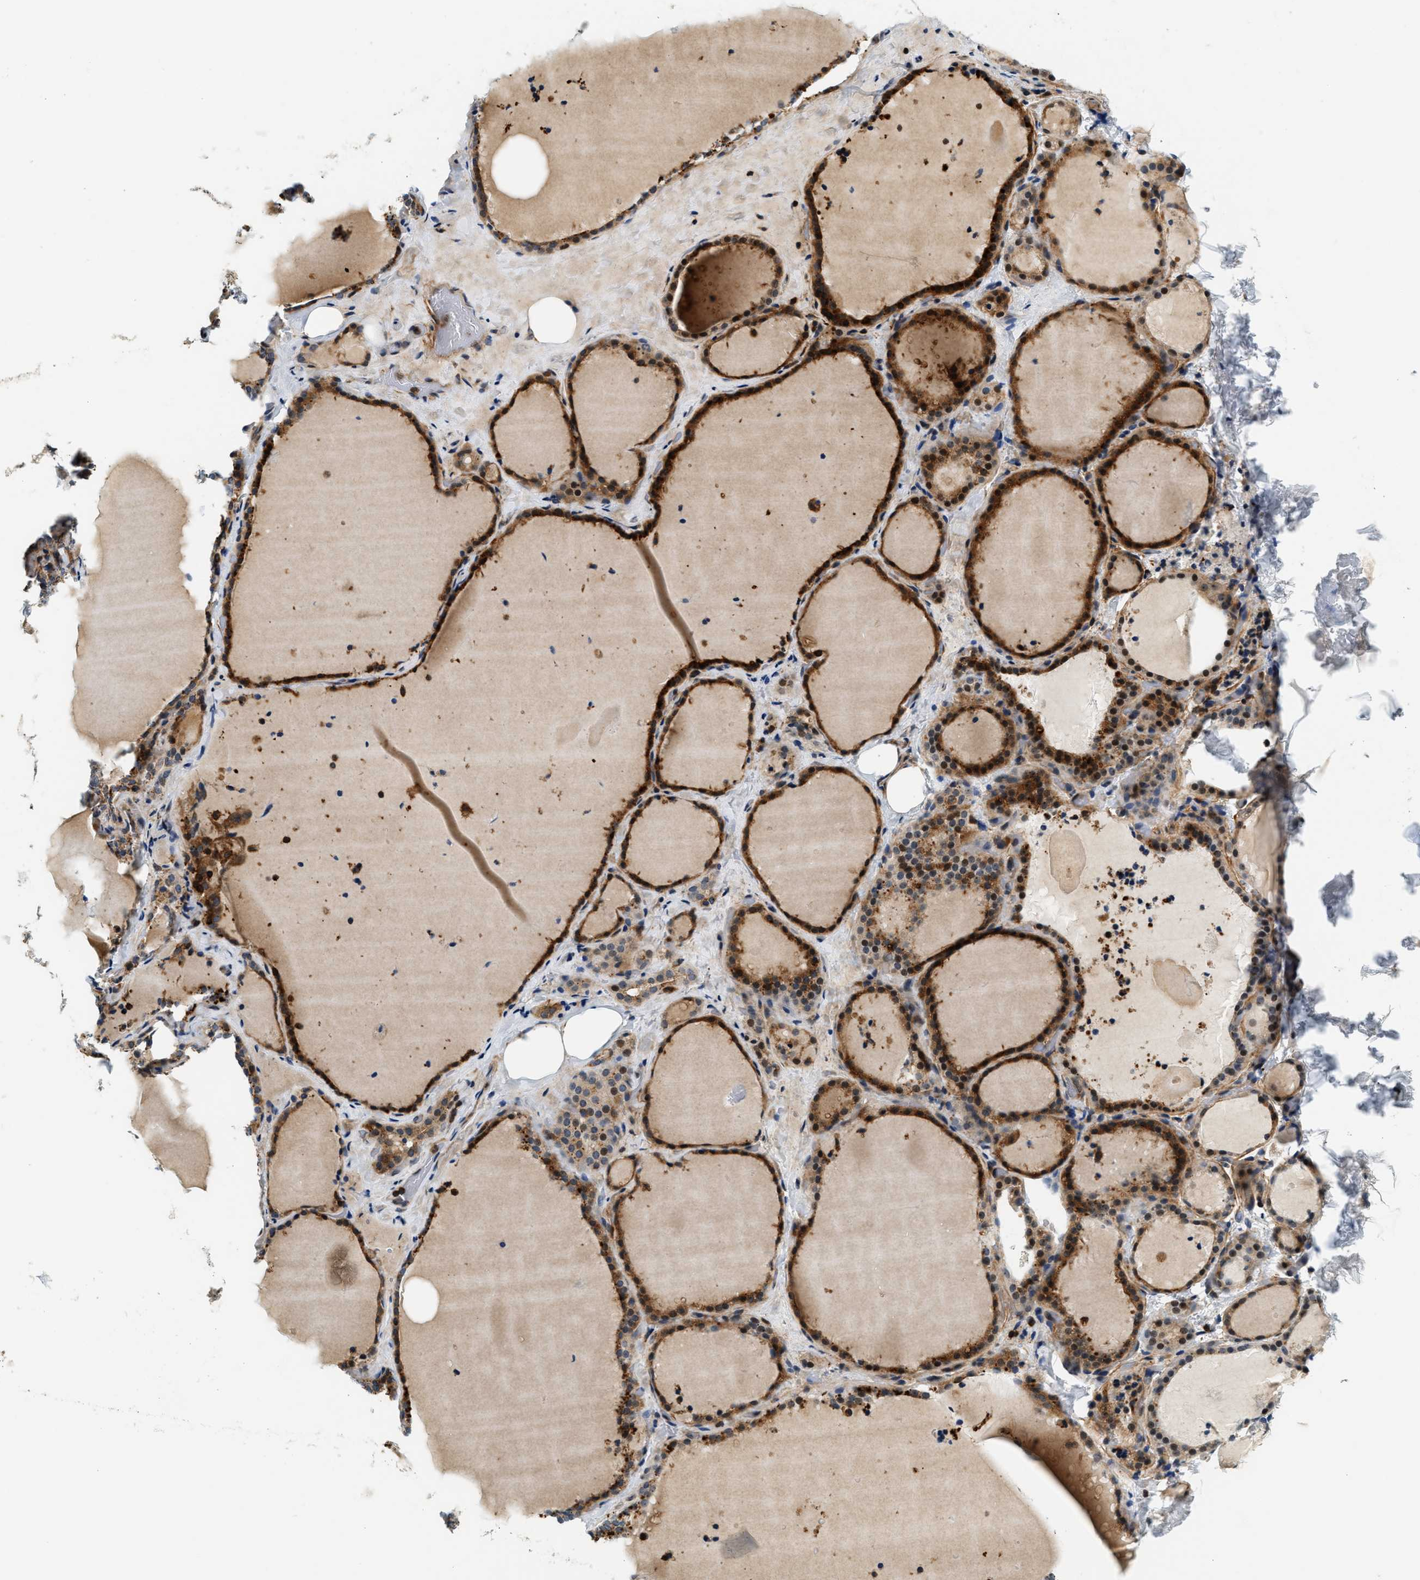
{"staining": {"intensity": "strong", "quantity": ">75%", "location": "cytoplasmic/membranous,nuclear"}, "tissue": "thyroid gland", "cell_type": "Glandular cells", "image_type": "normal", "snomed": [{"axis": "morphology", "description": "Normal tissue, NOS"}, {"axis": "topography", "description": "Thyroid gland"}], "caption": "Thyroid gland stained with IHC reveals strong cytoplasmic/membranous,nuclear positivity in approximately >75% of glandular cells. (brown staining indicates protein expression, while blue staining denotes nuclei).", "gene": "SAMD9", "patient": {"sex": "female", "age": 22}}